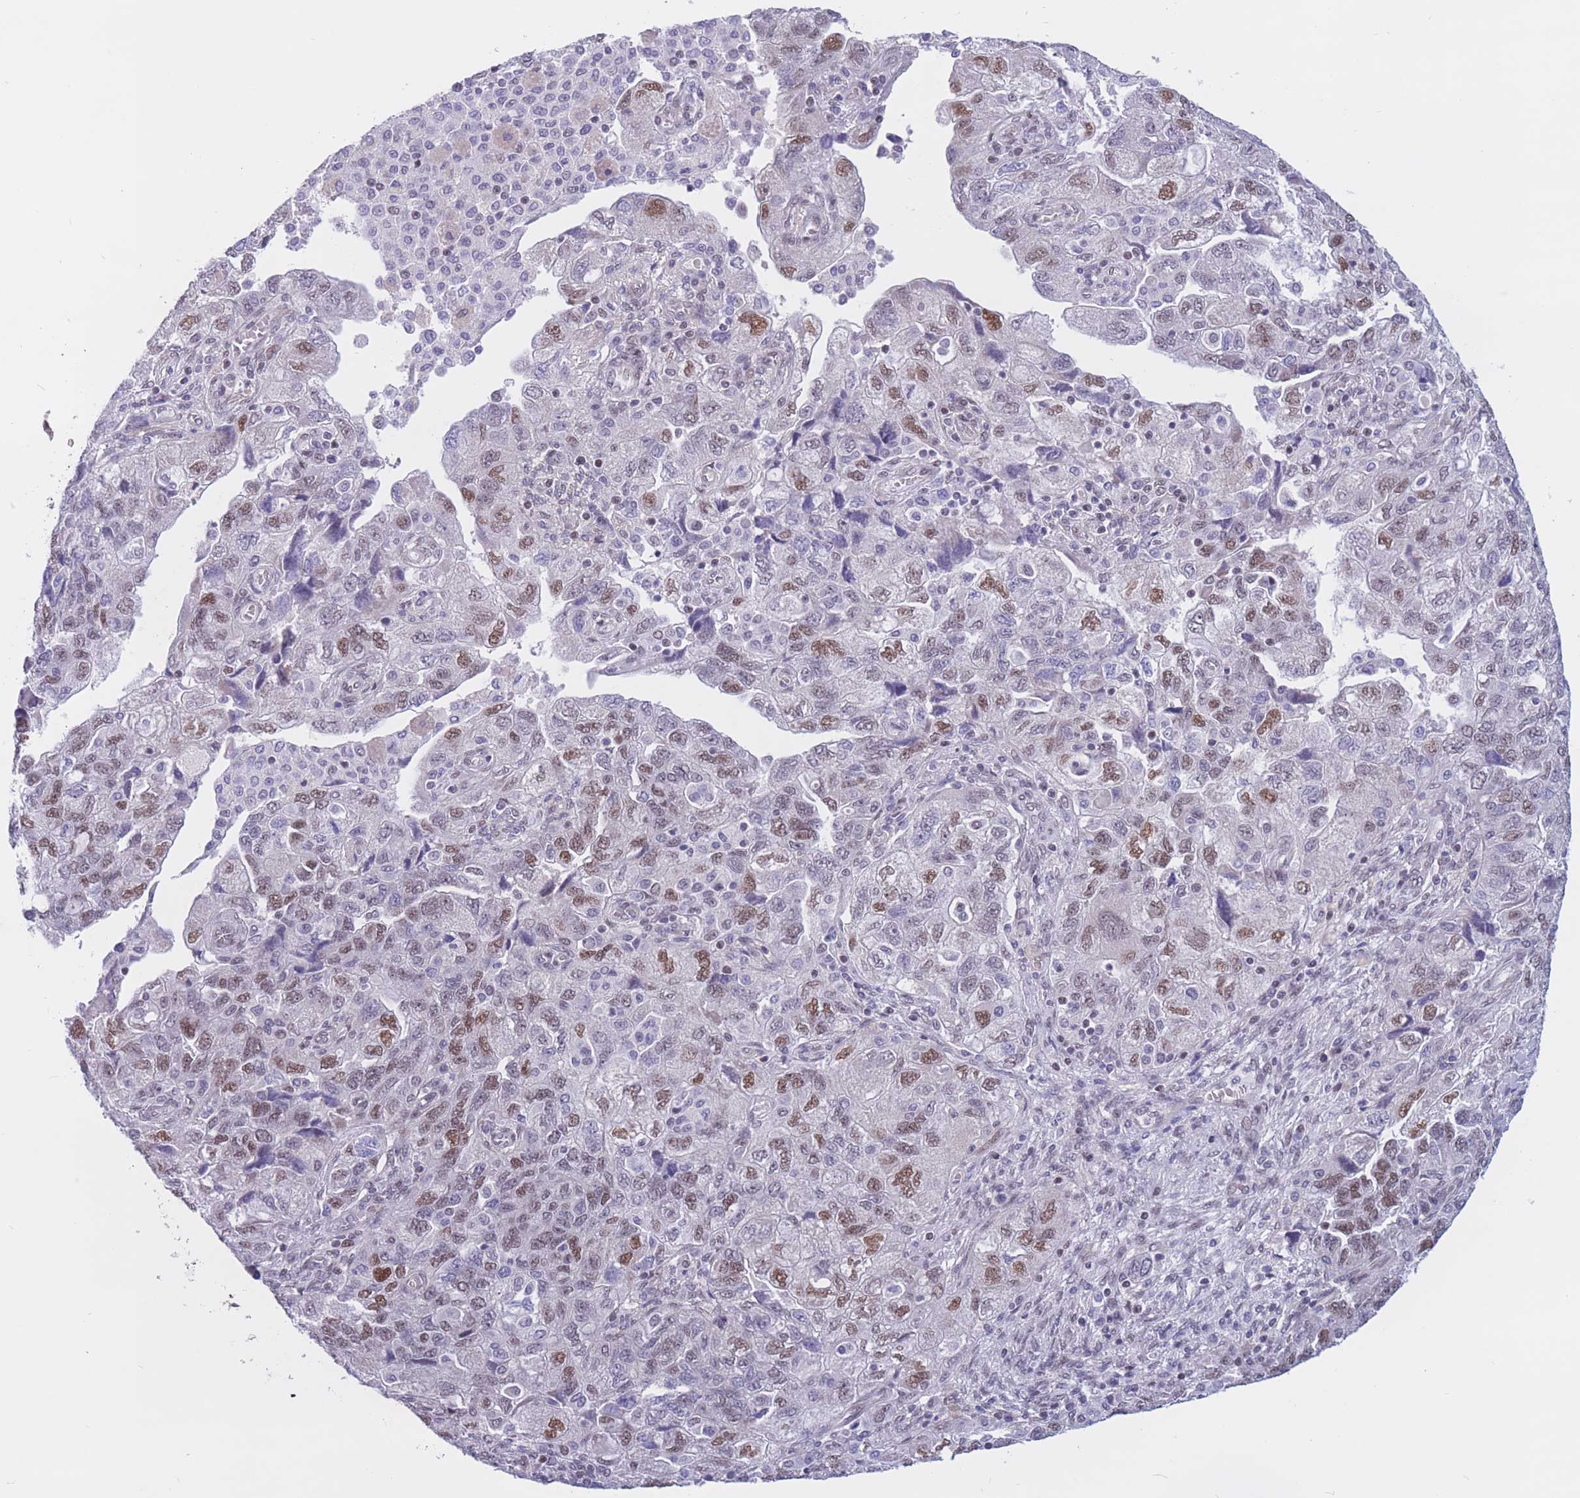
{"staining": {"intensity": "moderate", "quantity": "<25%", "location": "nuclear"}, "tissue": "ovarian cancer", "cell_type": "Tumor cells", "image_type": "cancer", "snomed": [{"axis": "morphology", "description": "Carcinoma, endometroid"}, {"axis": "topography", "description": "Ovary"}], "caption": "Ovarian endometroid carcinoma tissue reveals moderate nuclear expression in about <25% of tumor cells Nuclei are stained in blue.", "gene": "BCL9L", "patient": {"sex": "female", "age": 51}}